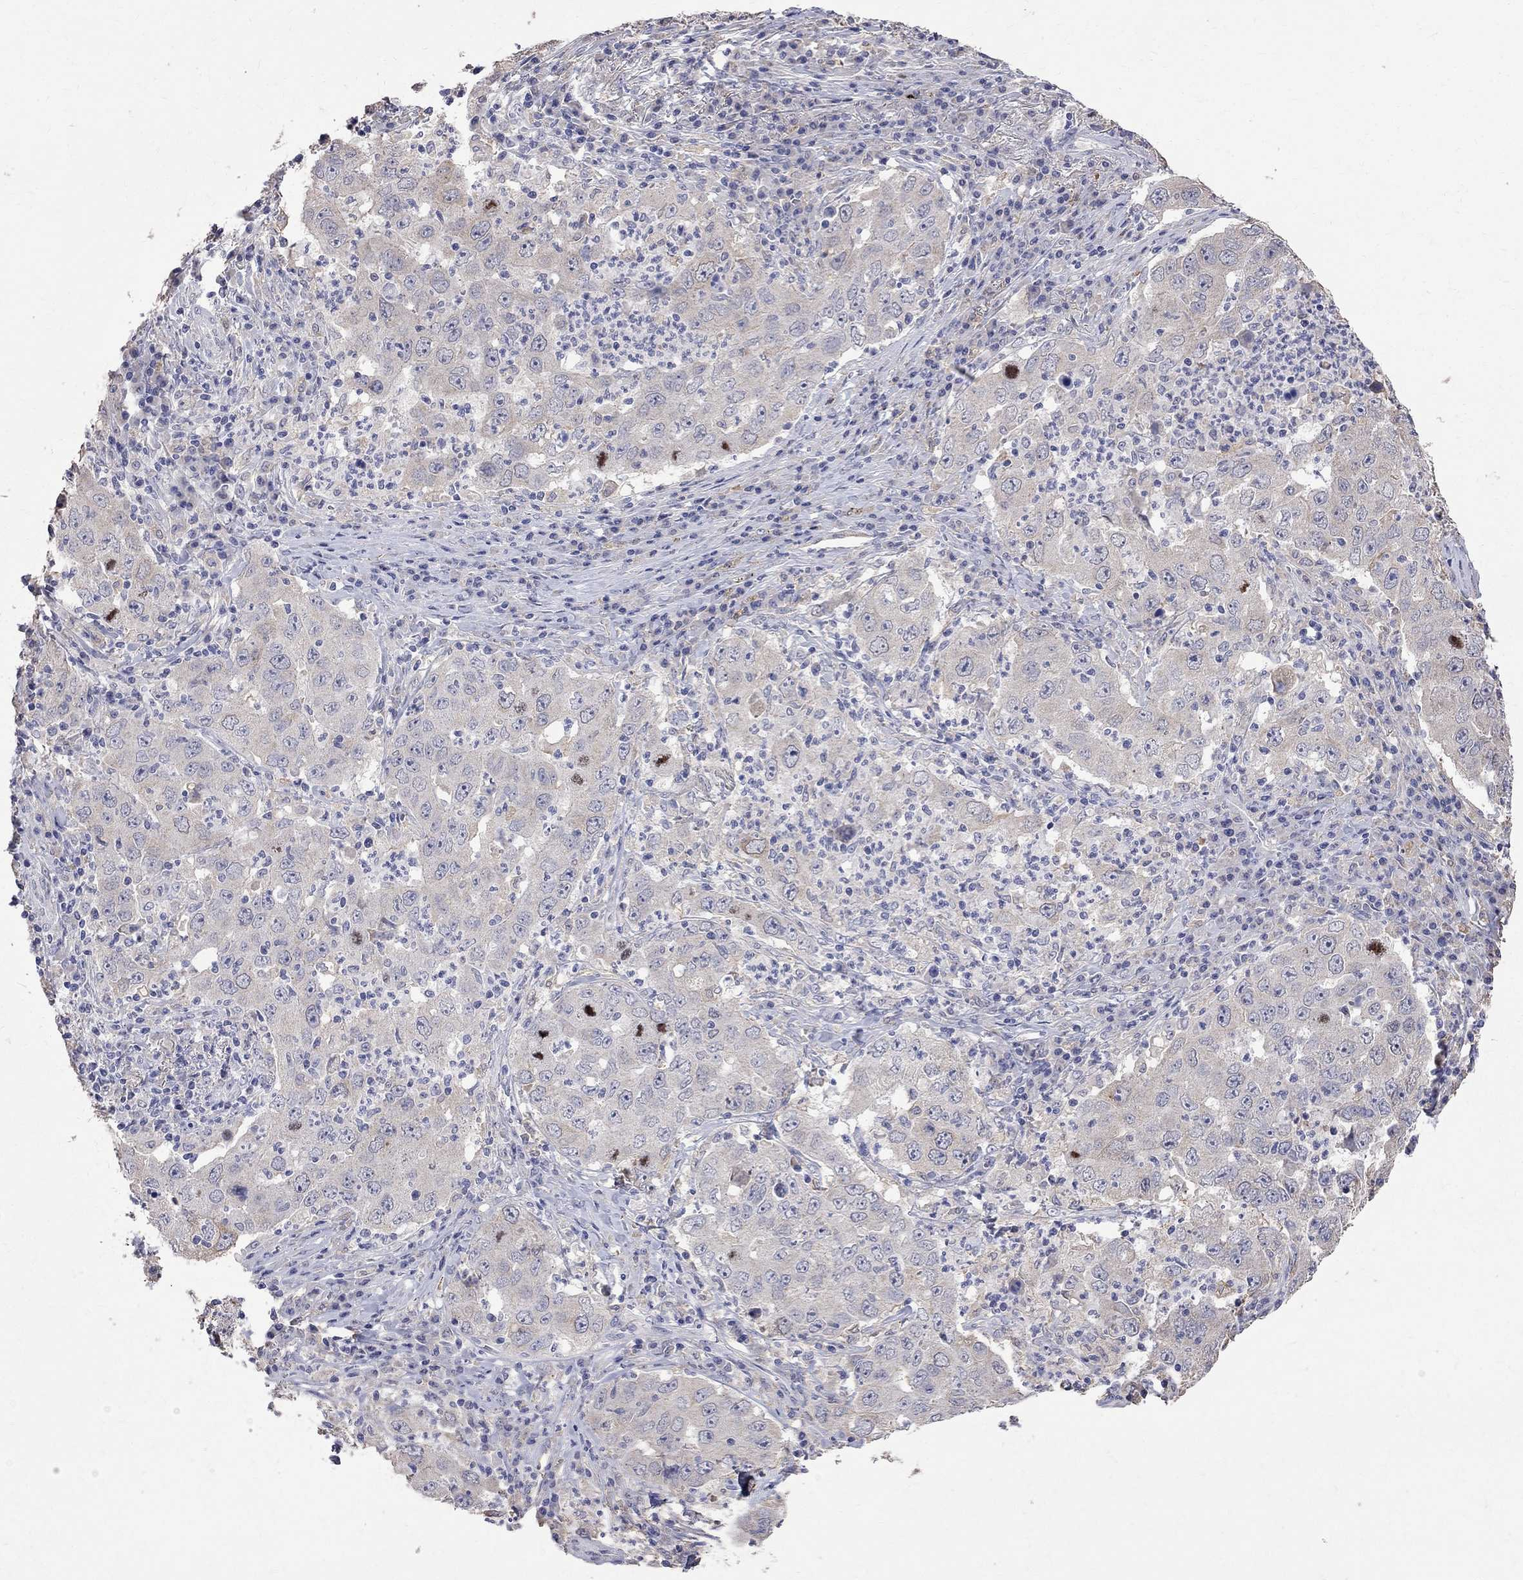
{"staining": {"intensity": "negative", "quantity": "none", "location": "none"}, "tissue": "lung cancer", "cell_type": "Tumor cells", "image_type": "cancer", "snomed": [{"axis": "morphology", "description": "Adenocarcinoma, NOS"}, {"axis": "topography", "description": "Lung"}], "caption": "DAB (3,3'-diaminobenzidine) immunohistochemical staining of adenocarcinoma (lung) reveals no significant expression in tumor cells. The staining was performed using DAB to visualize the protein expression in brown, while the nuclei were stained in blue with hematoxylin (Magnification: 20x).", "gene": "CKAP2", "patient": {"sex": "male", "age": 73}}